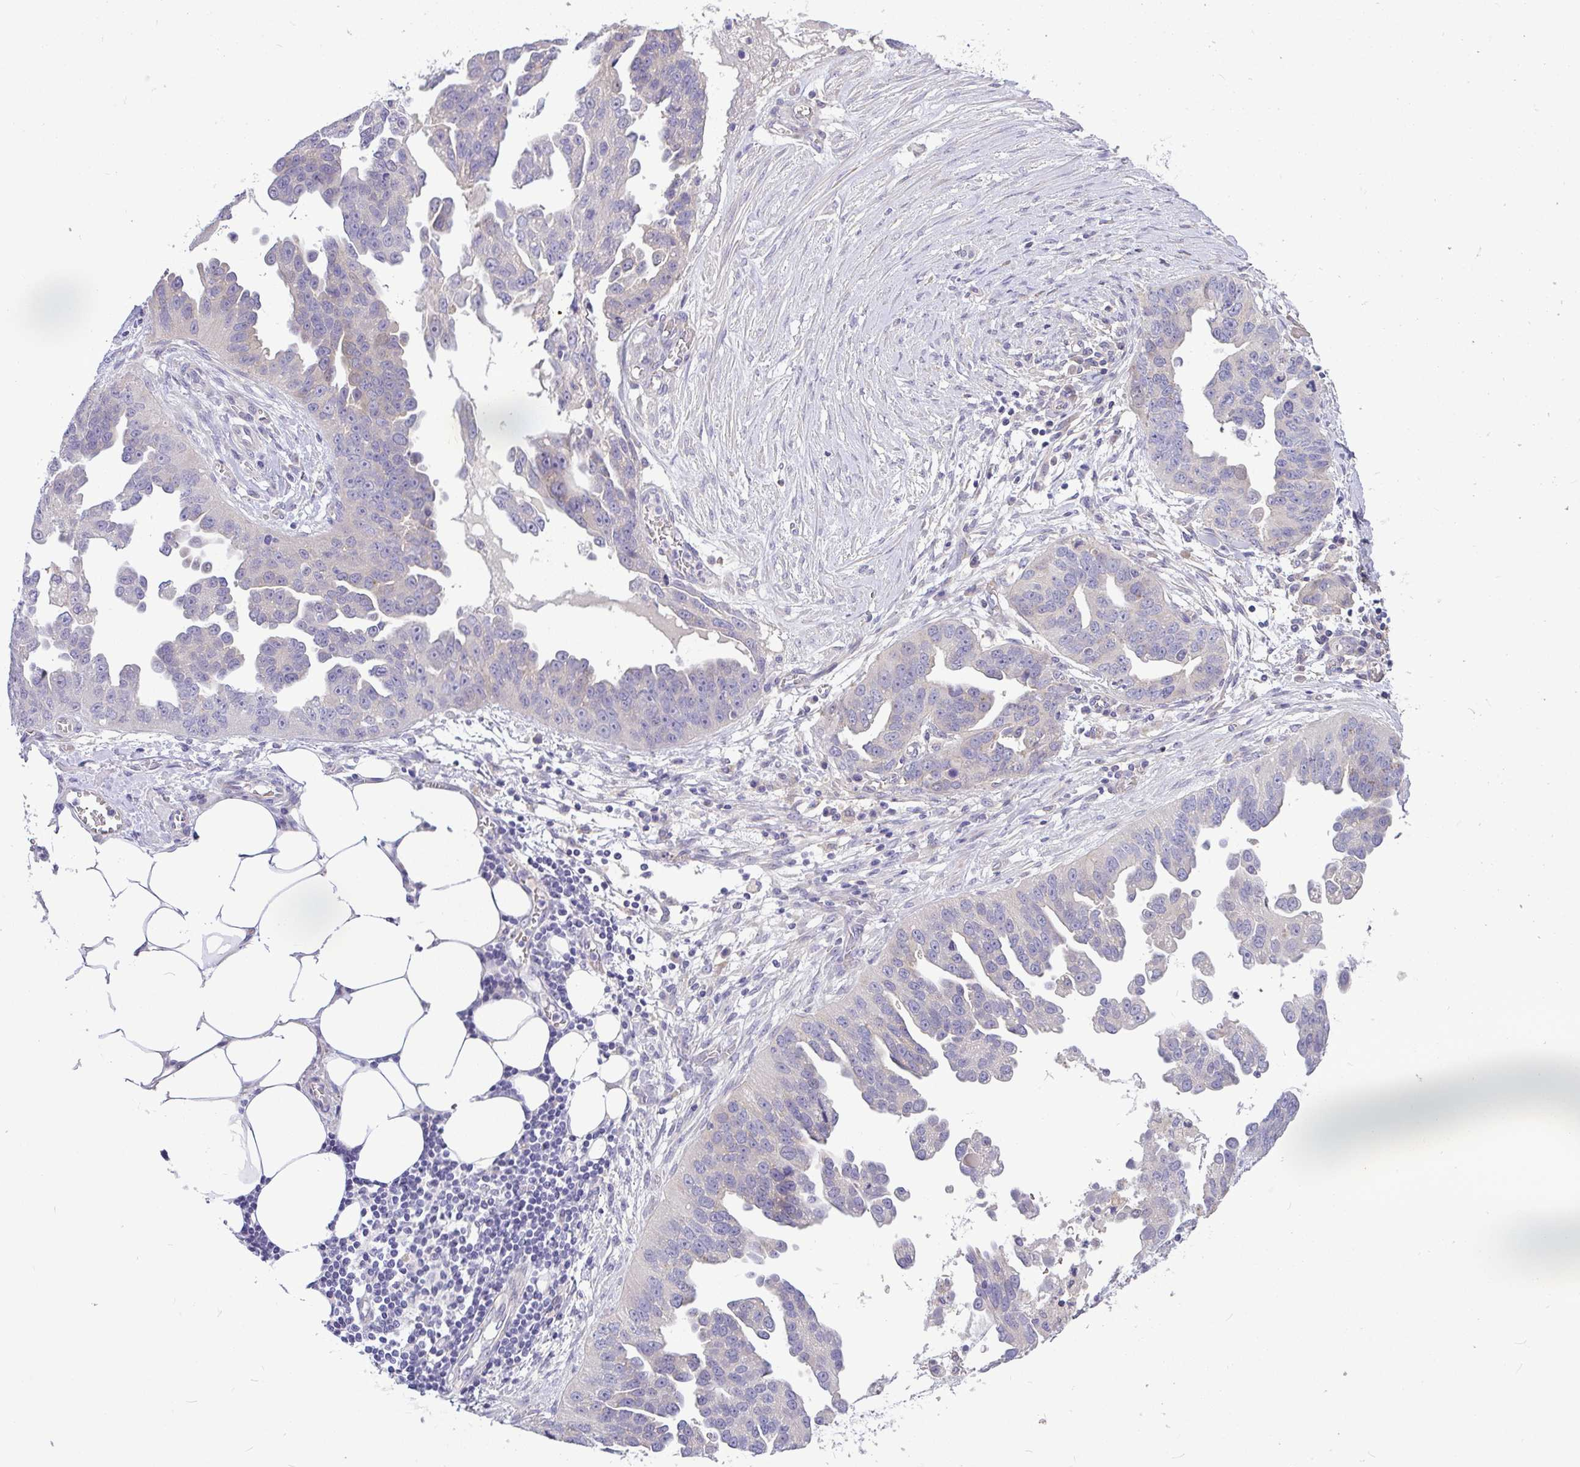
{"staining": {"intensity": "negative", "quantity": "none", "location": "none"}, "tissue": "ovarian cancer", "cell_type": "Tumor cells", "image_type": "cancer", "snomed": [{"axis": "morphology", "description": "Cystadenocarcinoma, serous, NOS"}, {"axis": "topography", "description": "Ovary"}], "caption": "Protein analysis of ovarian cancer (serous cystadenocarcinoma) shows no significant staining in tumor cells.", "gene": "MOCS1", "patient": {"sex": "female", "age": 75}}